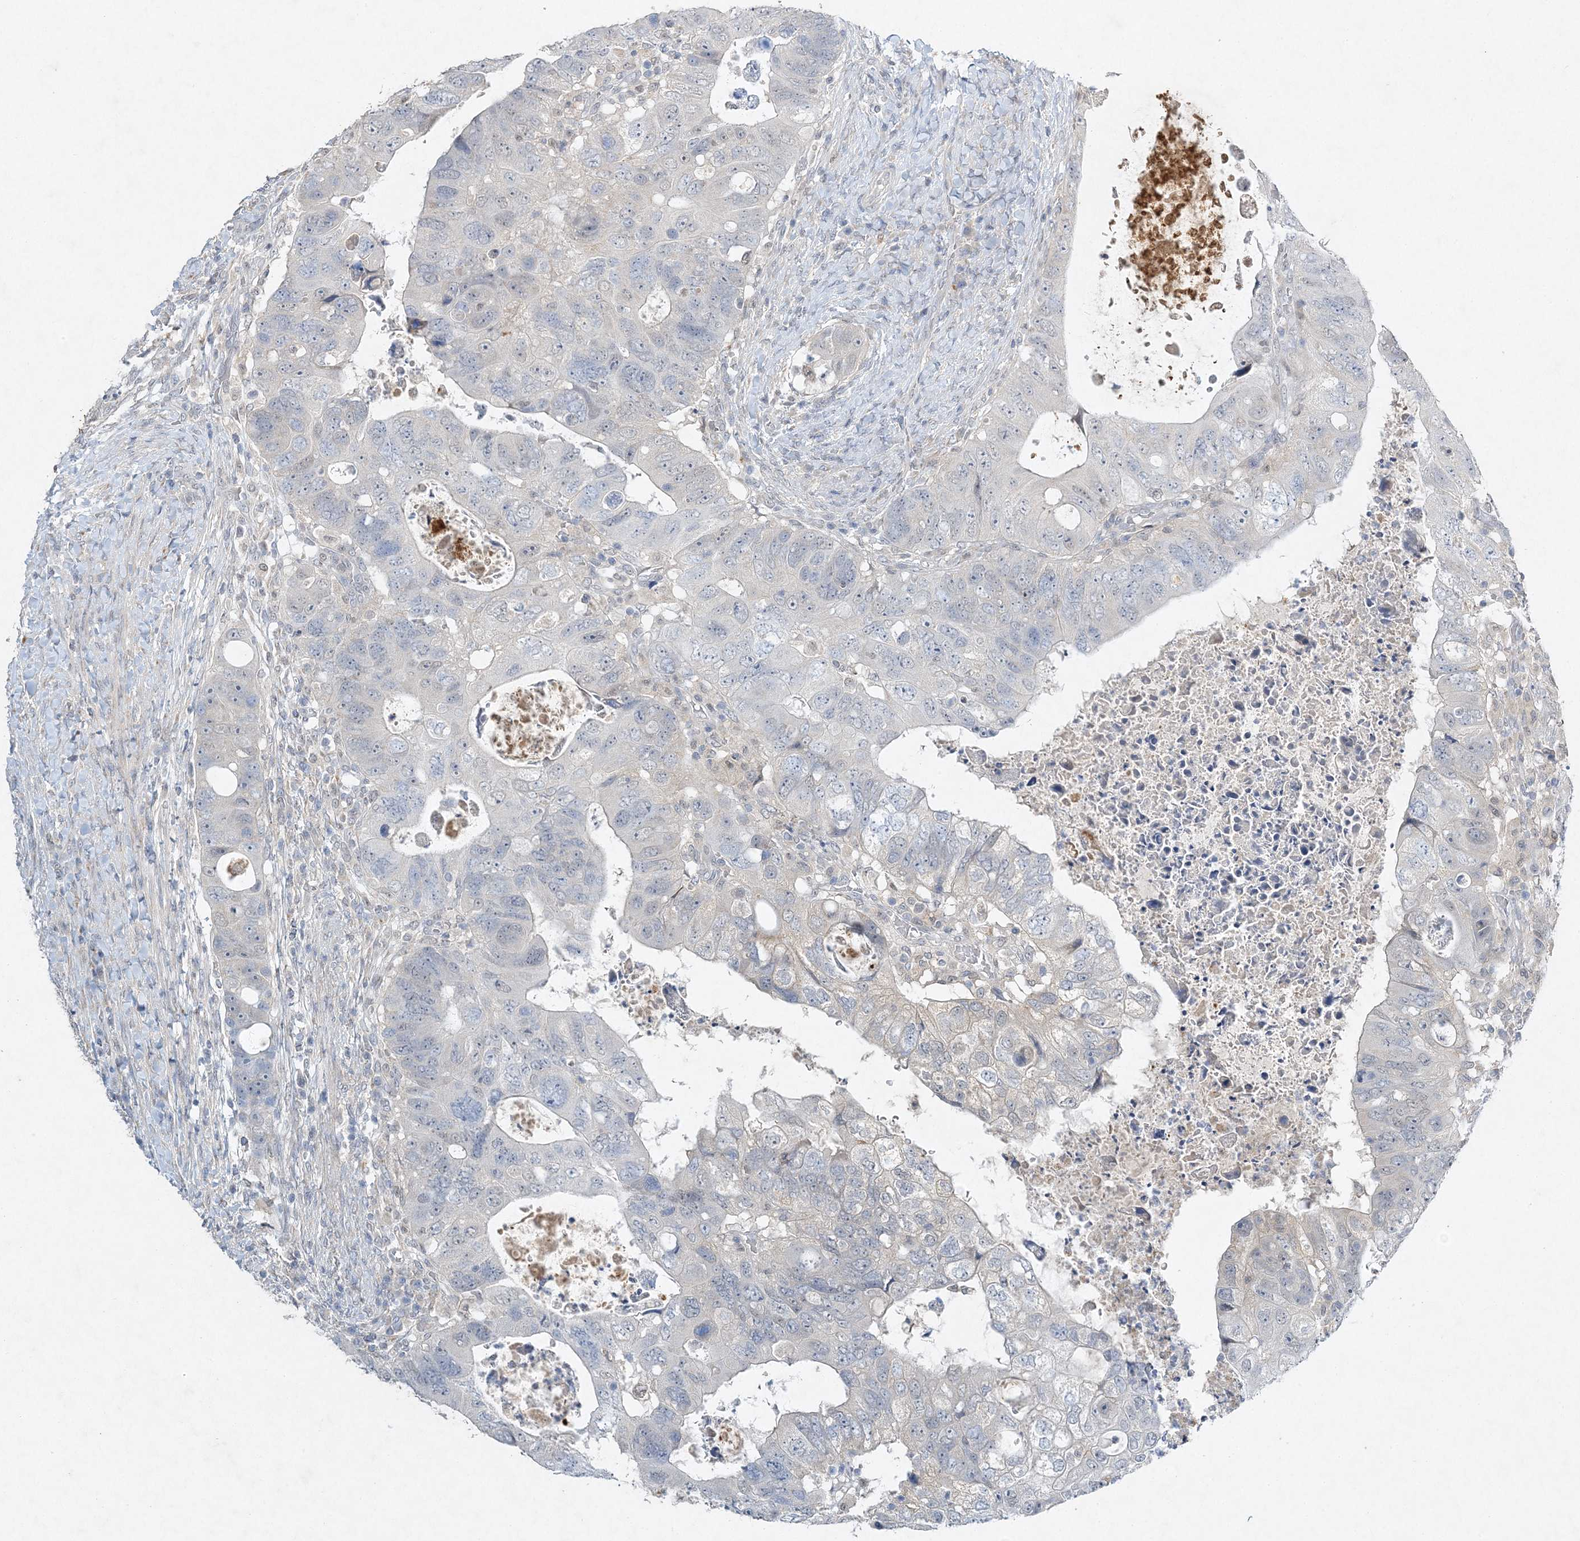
{"staining": {"intensity": "negative", "quantity": "none", "location": "none"}, "tissue": "colorectal cancer", "cell_type": "Tumor cells", "image_type": "cancer", "snomed": [{"axis": "morphology", "description": "Adenocarcinoma, NOS"}, {"axis": "topography", "description": "Rectum"}], "caption": "Immunohistochemistry (IHC) image of neoplastic tissue: adenocarcinoma (colorectal) stained with DAB displays no significant protein staining in tumor cells.", "gene": "MAT2B", "patient": {"sex": "male", "age": 59}}